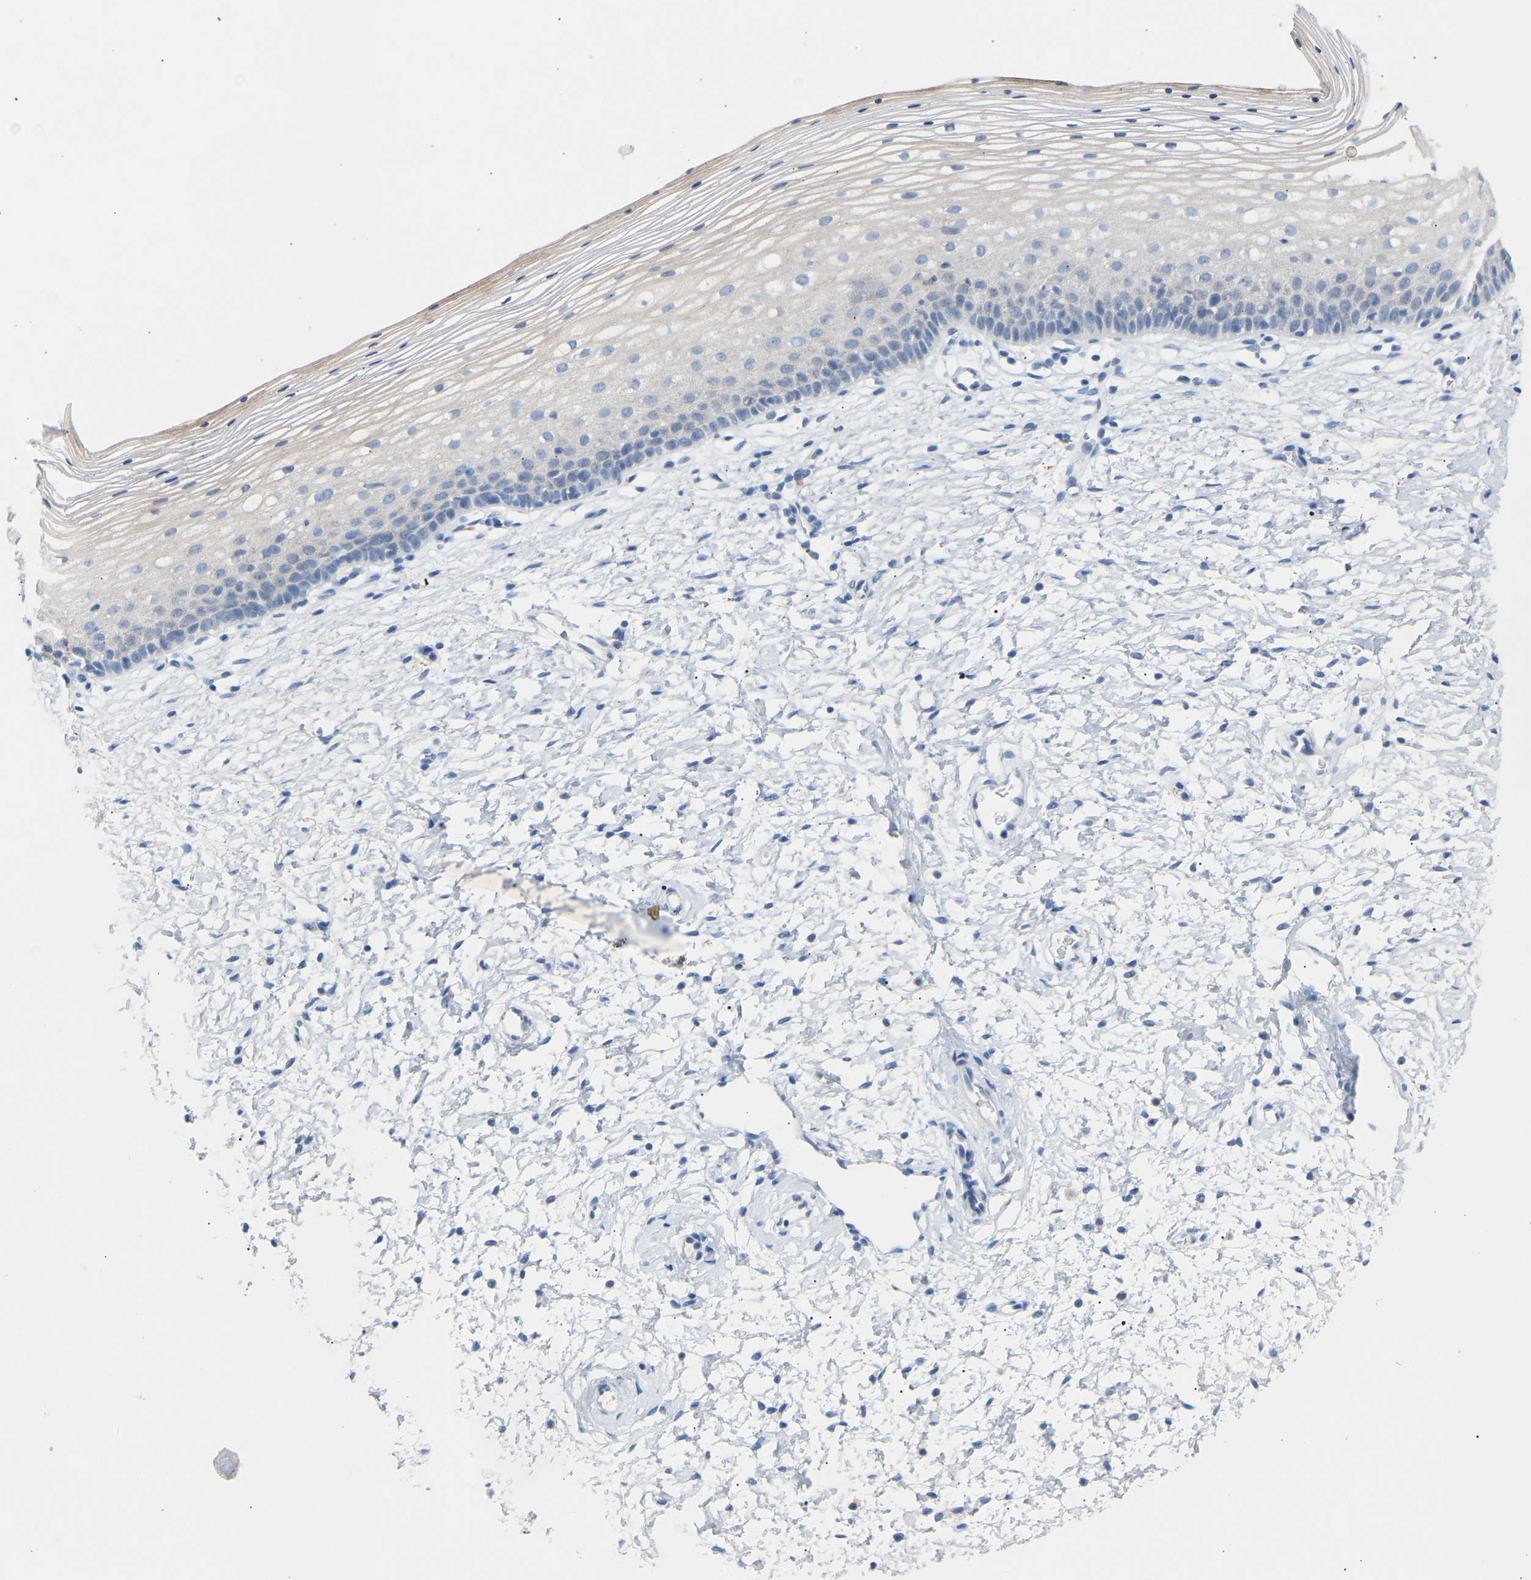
{"staining": {"intensity": "weak", "quantity": ">75%", "location": "cytoplasmic/membranous"}, "tissue": "cervix", "cell_type": "Glandular cells", "image_type": "normal", "snomed": [{"axis": "morphology", "description": "Normal tissue, NOS"}, {"axis": "topography", "description": "Cervix"}], "caption": "Weak cytoplasmic/membranous protein staining is identified in approximately >75% of glandular cells in cervix. (DAB IHC, brown staining for protein, blue staining for nuclei).", "gene": "PEX1", "patient": {"sex": "female", "age": 72}}